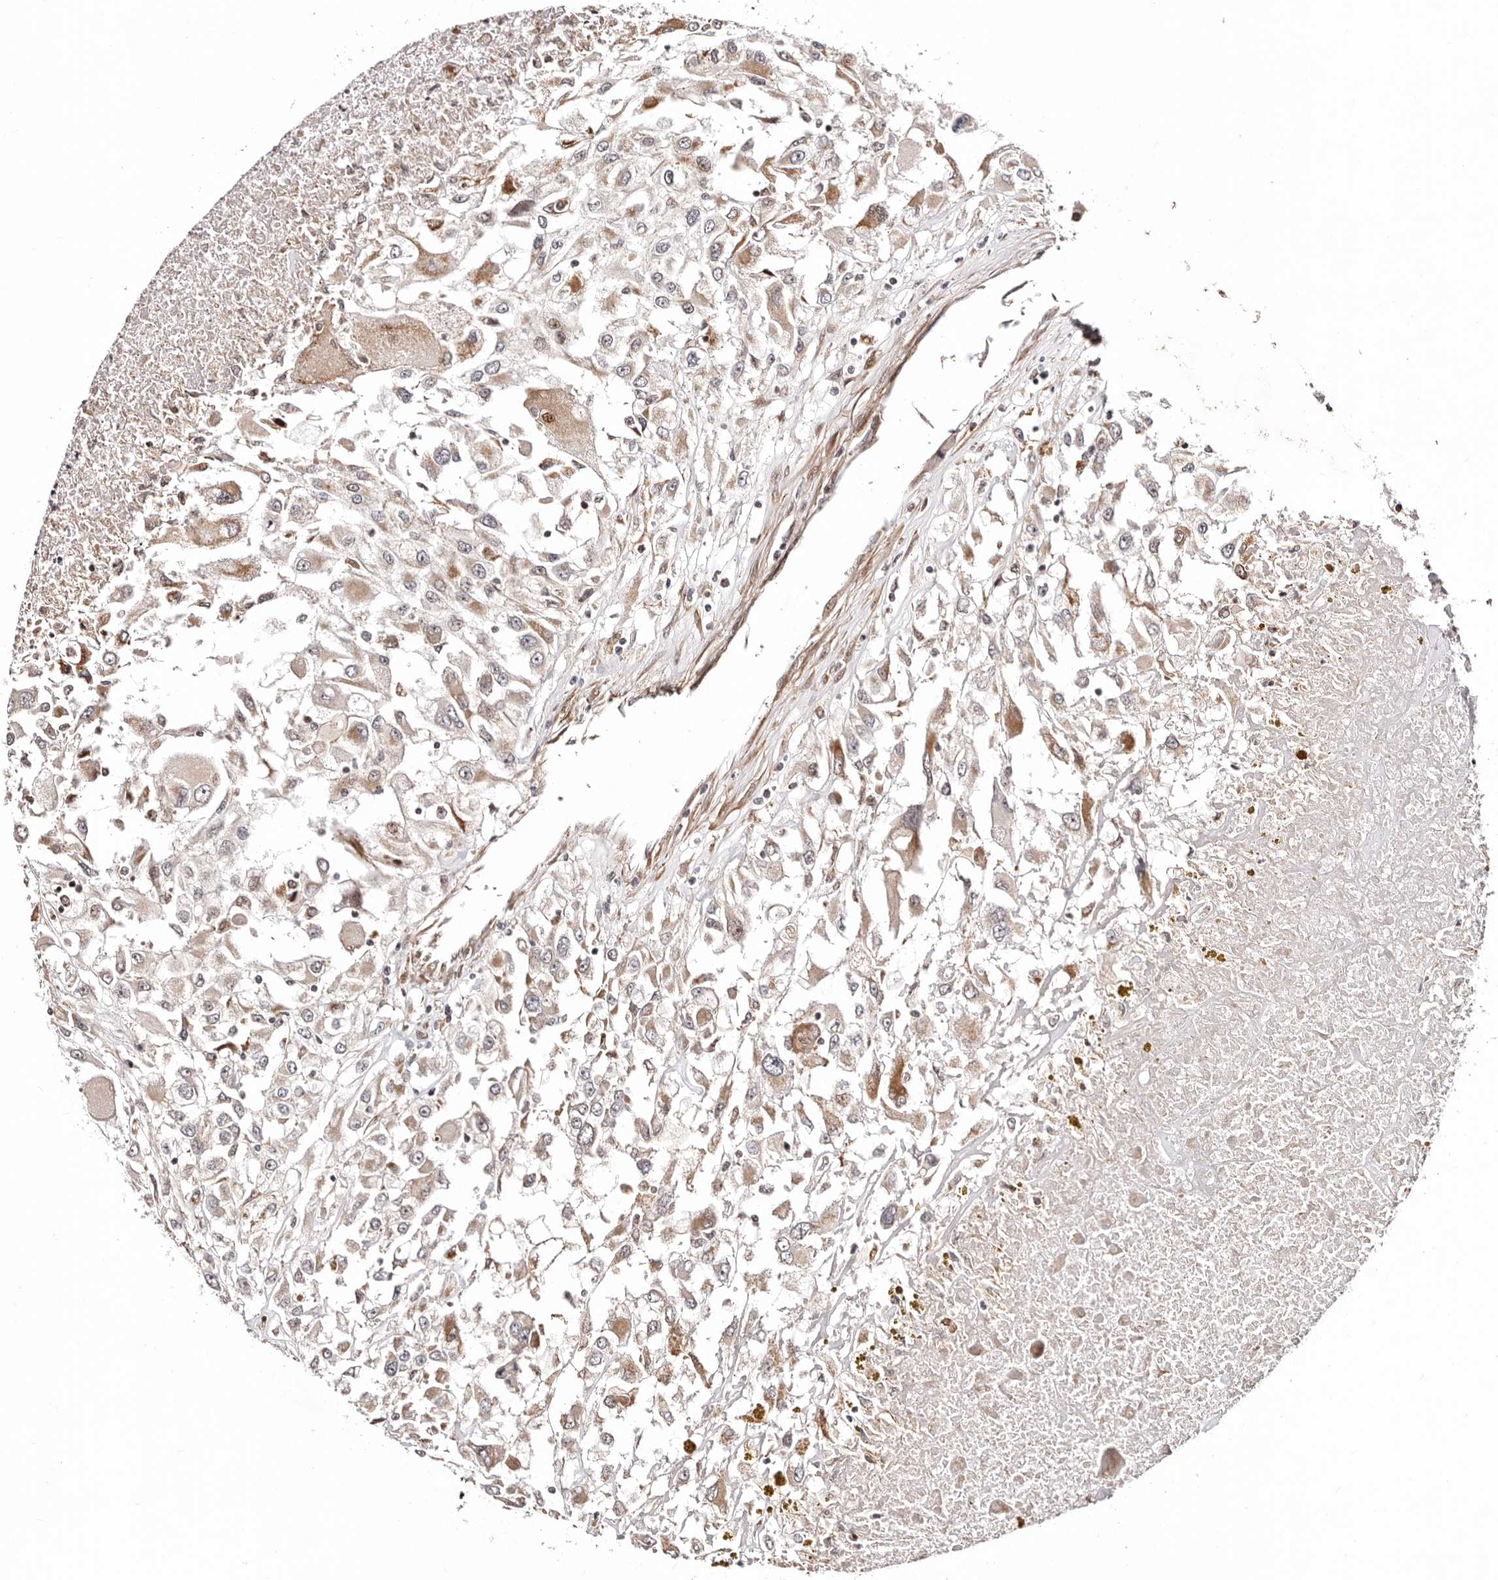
{"staining": {"intensity": "moderate", "quantity": "<25%", "location": "cytoplasmic/membranous"}, "tissue": "renal cancer", "cell_type": "Tumor cells", "image_type": "cancer", "snomed": [{"axis": "morphology", "description": "Adenocarcinoma, NOS"}, {"axis": "topography", "description": "Kidney"}], "caption": "Immunohistochemistry (IHC) image of human adenocarcinoma (renal) stained for a protein (brown), which exhibits low levels of moderate cytoplasmic/membranous positivity in approximately <25% of tumor cells.", "gene": "HIVEP3", "patient": {"sex": "female", "age": 52}}